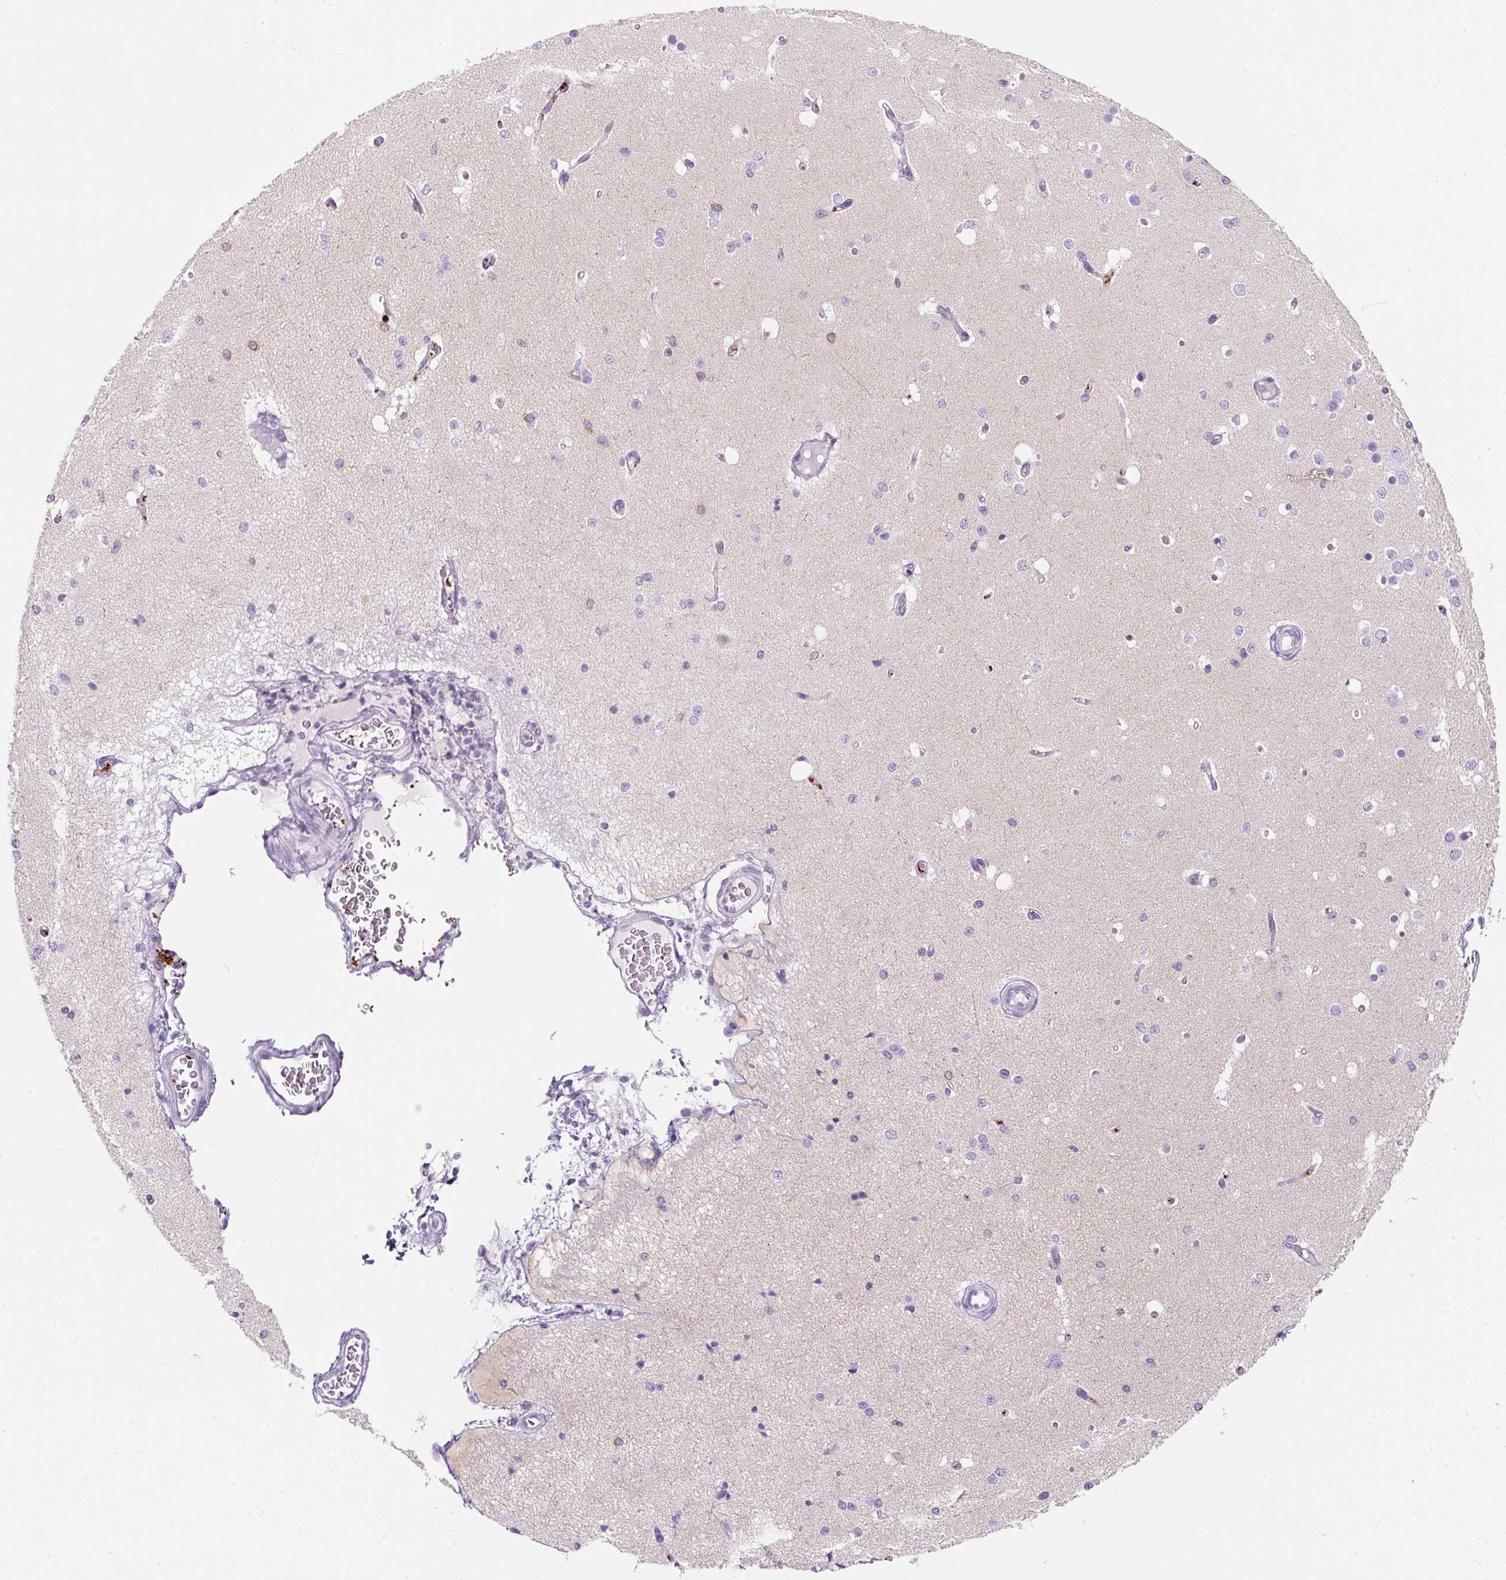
{"staining": {"intensity": "negative", "quantity": "none", "location": "none"}, "tissue": "cerebral cortex", "cell_type": "Endothelial cells", "image_type": "normal", "snomed": [{"axis": "morphology", "description": "Normal tissue, NOS"}, {"axis": "morphology", "description": "Inflammation, NOS"}, {"axis": "topography", "description": "Cerebral cortex"}], "caption": "DAB (3,3'-diaminobenzidine) immunohistochemical staining of normal human cerebral cortex shows no significant staining in endothelial cells.", "gene": "ENSG00000288796", "patient": {"sex": "male", "age": 6}}